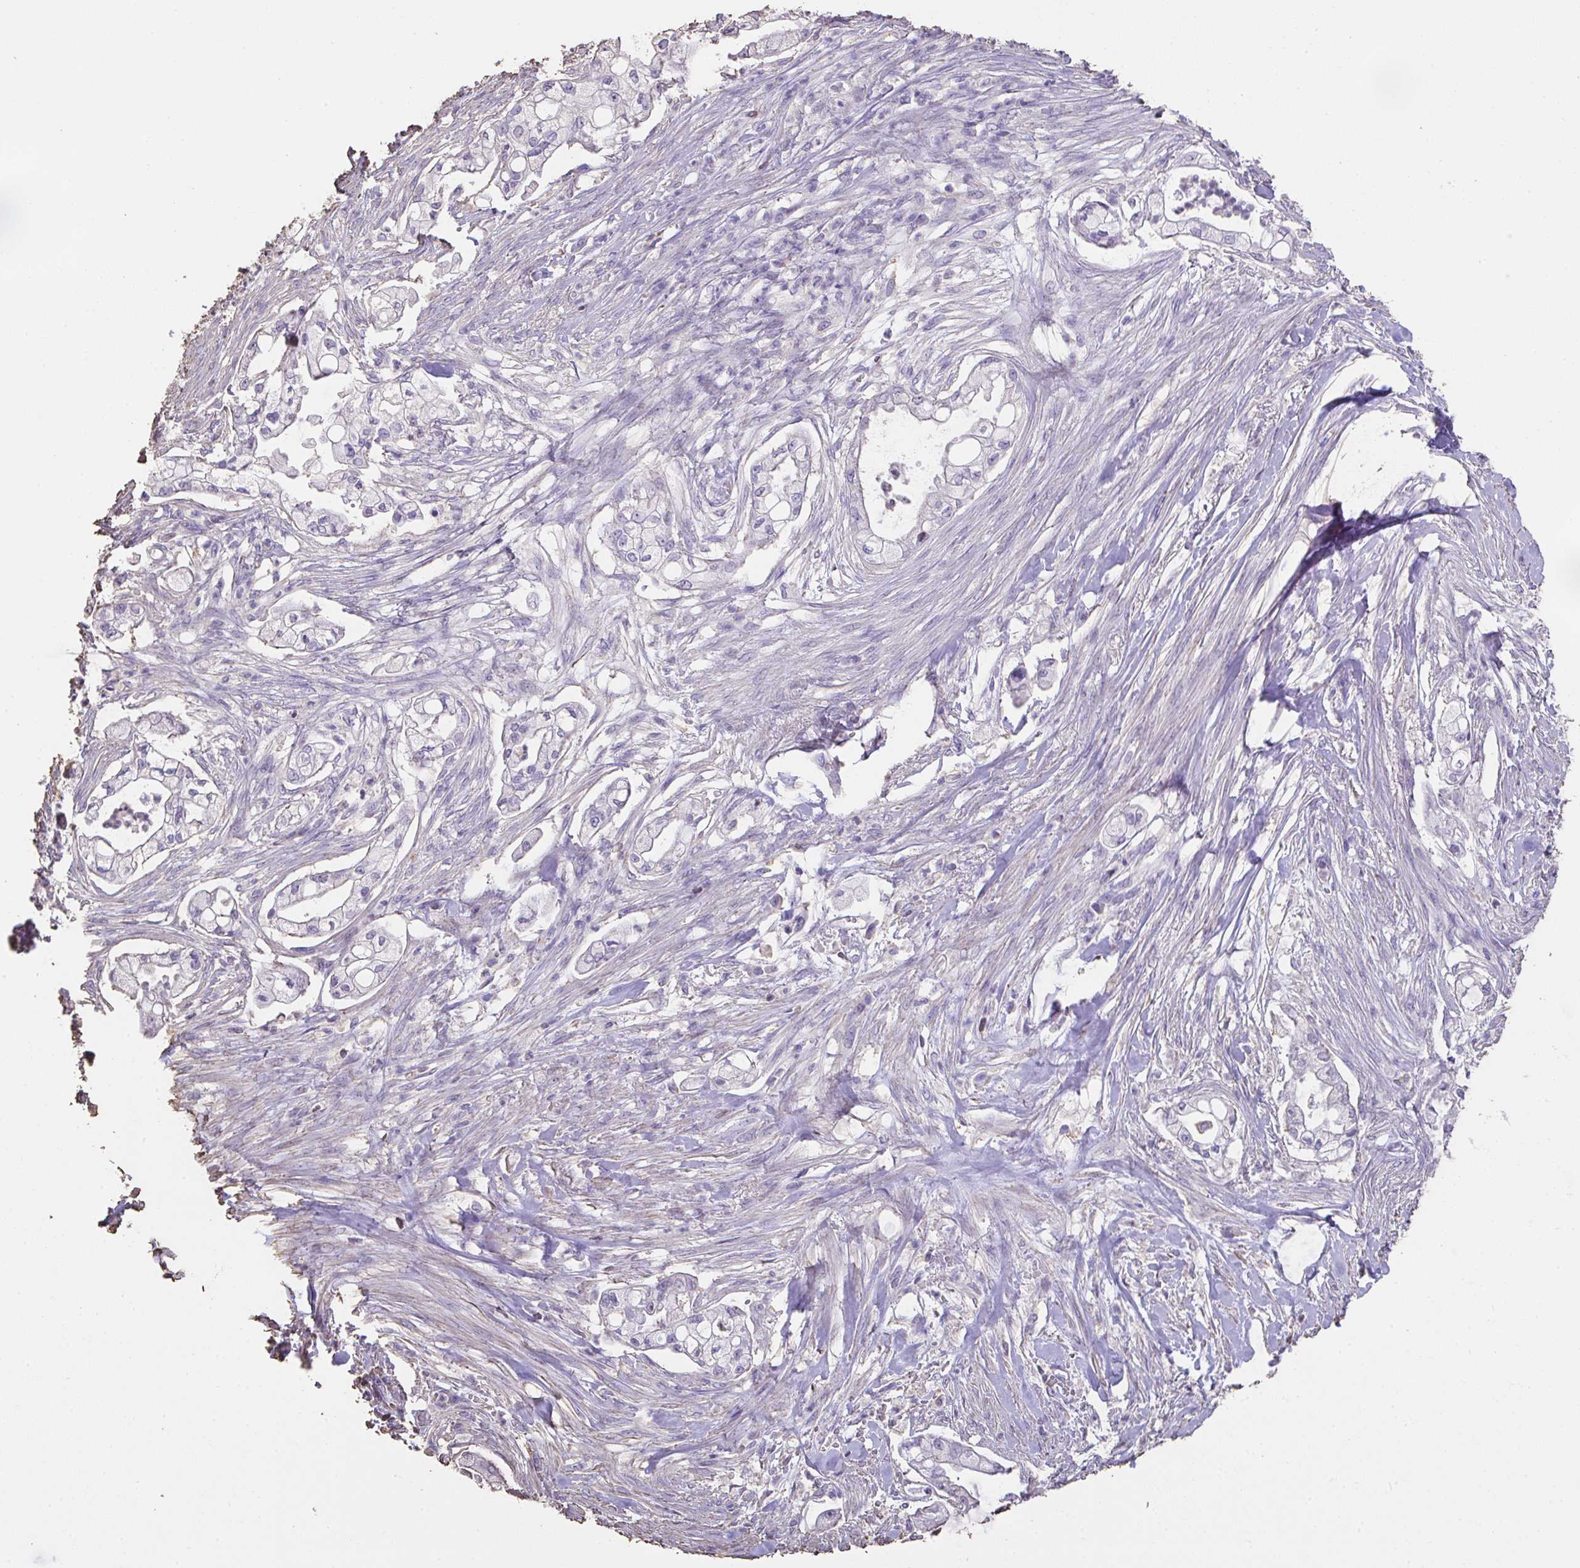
{"staining": {"intensity": "negative", "quantity": "none", "location": "none"}, "tissue": "pancreatic cancer", "cell_type": "Tumor cells", "image_type": "cancer", "snomed": [{"axis": "morphology", "description": "Adenocarcinoma, NOS"}, {"axis": "topography", "description": "Pancreas"}], "caption": "This is an IHC histopathology image of human pancreatic cancer (adenocarcinoma). There is no positivity in tumor cells.", "gene": "IL23R", "patient": {"sex": "female", "age": 69}}